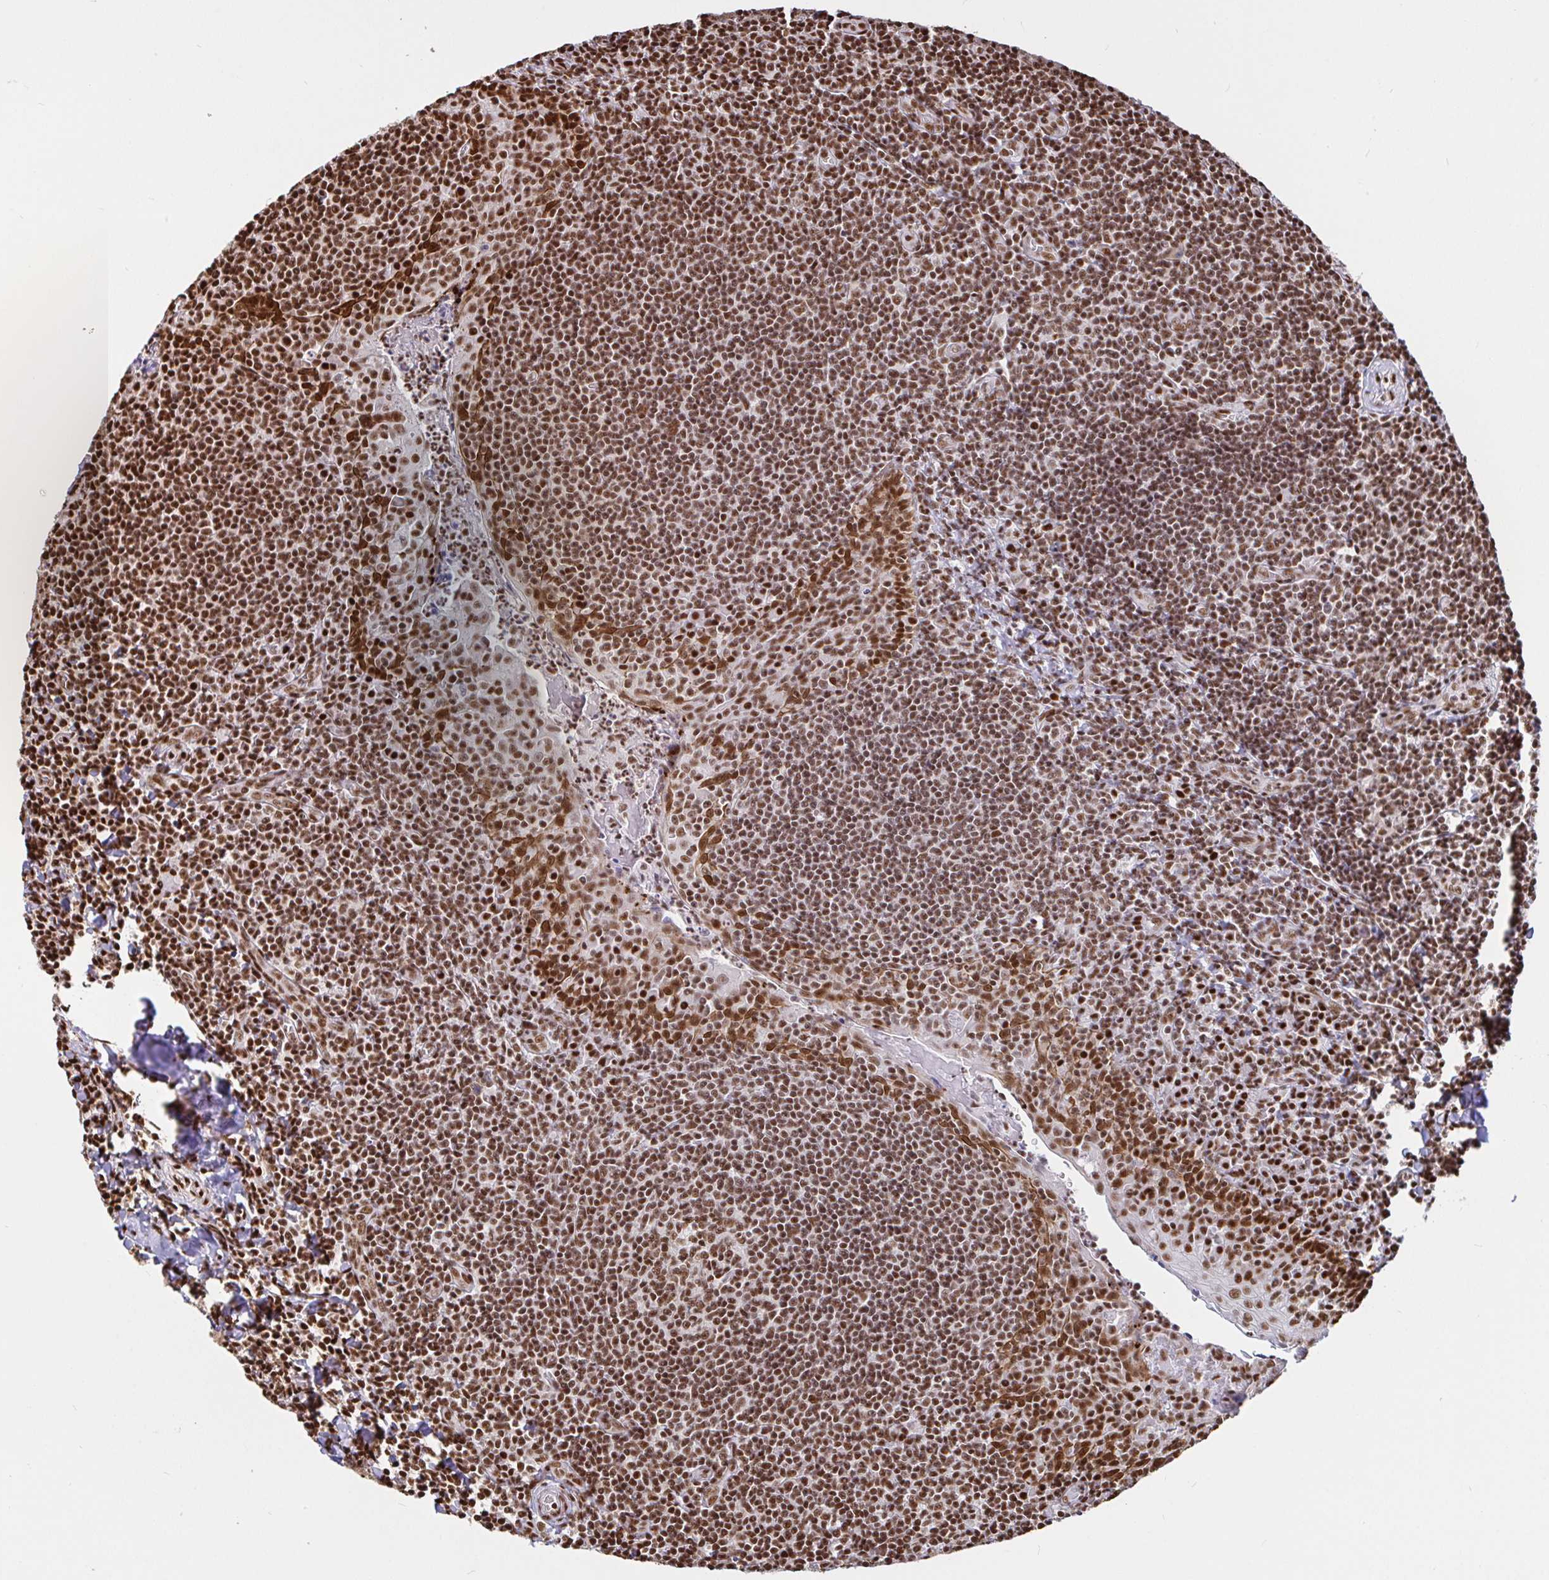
{"staining": {"intensity": "moderate", "quantity": ">75%", "location": "nuclear"}, "tissue": "tonsil", "cell_type": "Germinal center cells", "image_type": "normal", "snomed": [{"axis": "morphology", "description": "Normal tissue, NOS"}, {"axis": "morphology", "description": "Inflammation, NOS"}, {"axis": "topography", "description": "Tonsil"}], "caption": "Protein expression analysis of benign tonsil demonstrates moderate nuclear expression in approximately >75% of germinal center cells. Nuclei are stained in blue.", "gene": "SP3", "patient": {"sex": "female", "age": 31}}